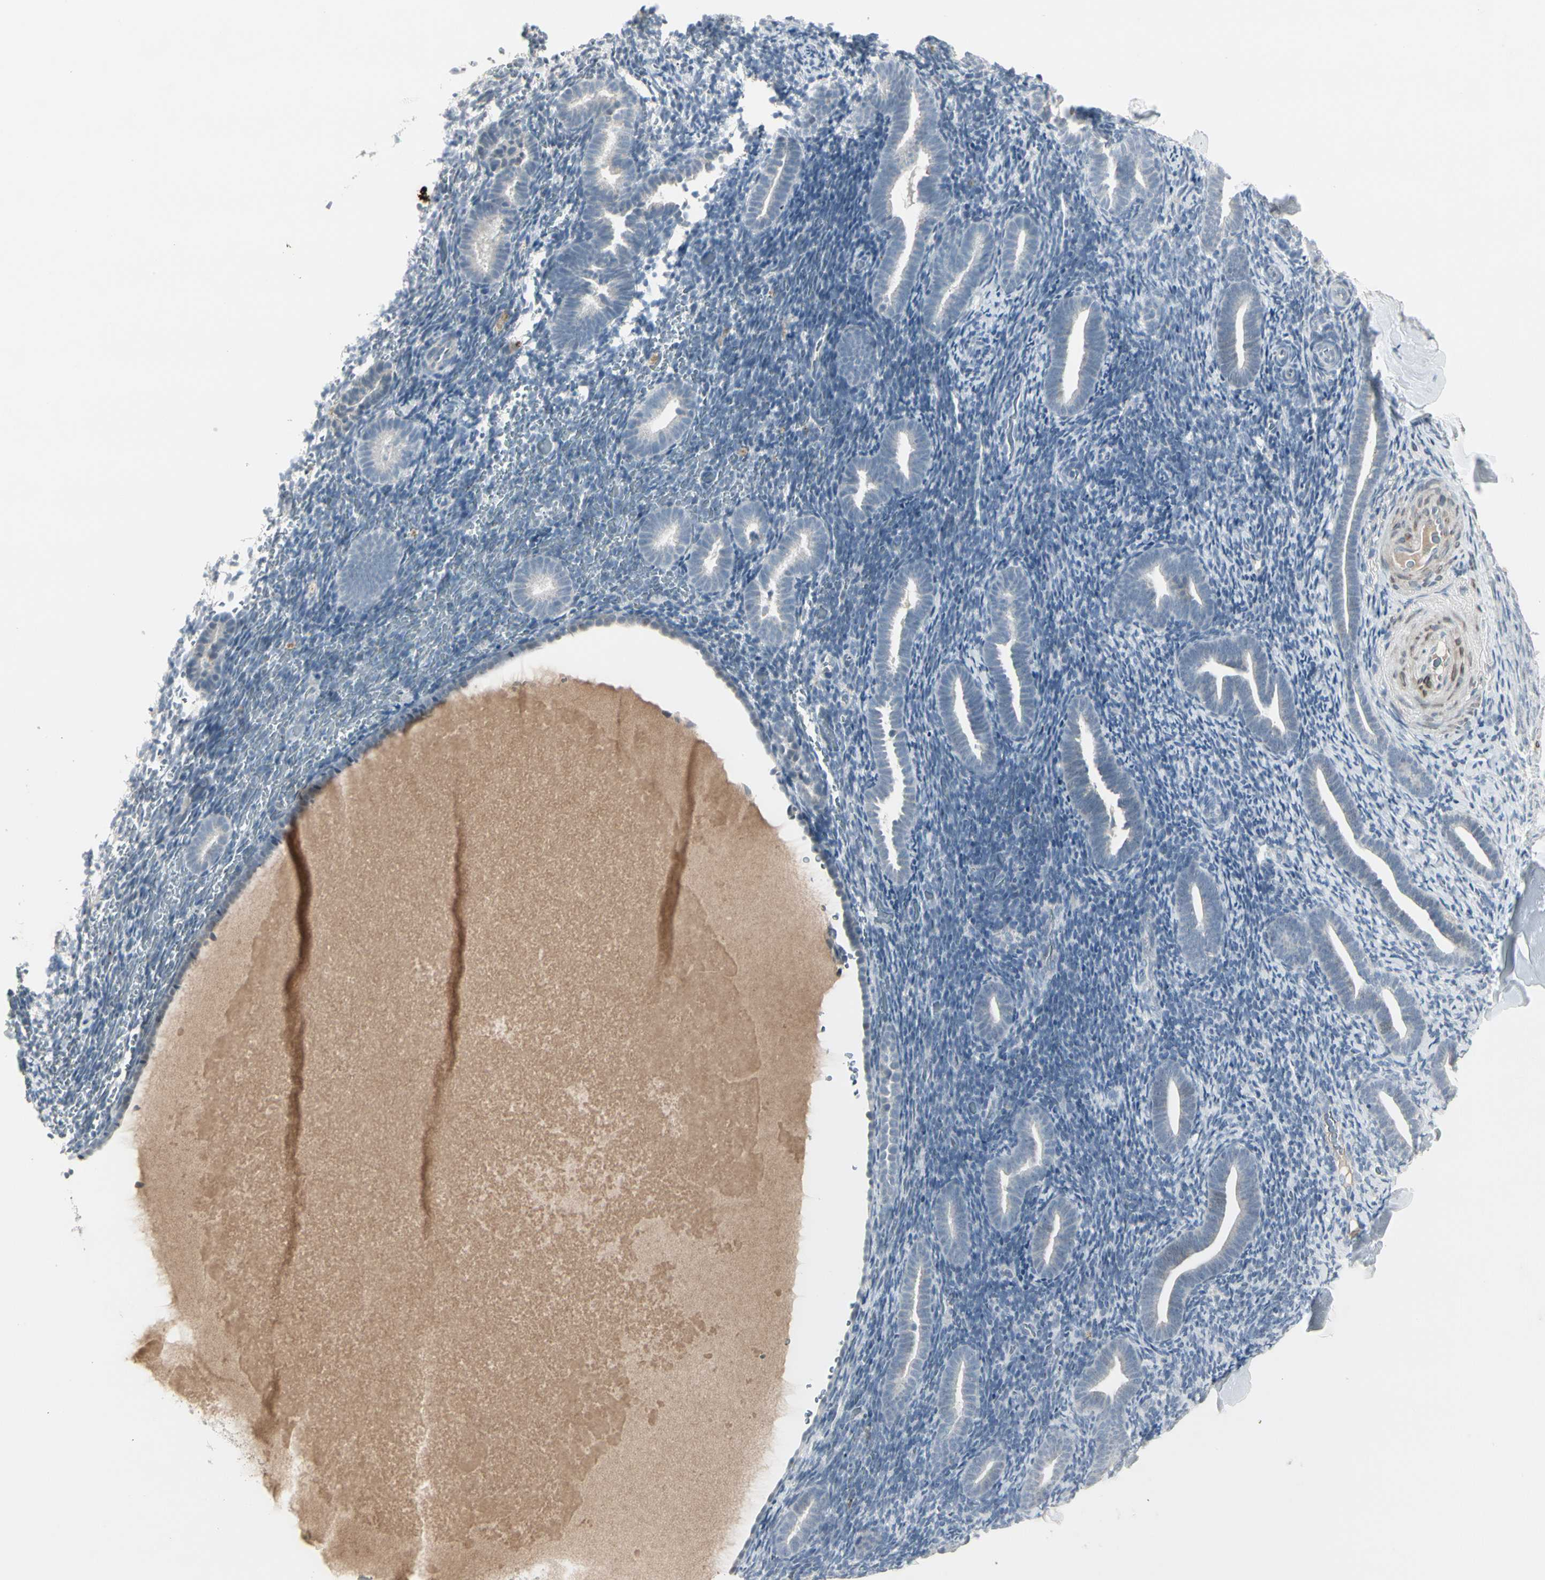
{"staining": {"intensity": "negative", "quantity": "none", "location": "none"}, "tissue": "endometrium", "cell_type": "Cells in endometrial stroma", "image_type": "normal", "snomed": [{"axis": "morphology", "description": "Normal tissue, NOS"}, {"axis": "topography", "description": "Endometrium"}], "caption": "Immunohistochemistry of benign human endometrium shows no positivity in cells in endometrial stroma. Brightfield microscopy of immunohistochemistry (IHC) stained with DAB (3,3'-diaminobenzidine) (brown) and hematoxylin (blue), captured at high magnification.", "gene": "DMPK", "patient": {"sex": "female", "age": 51}}